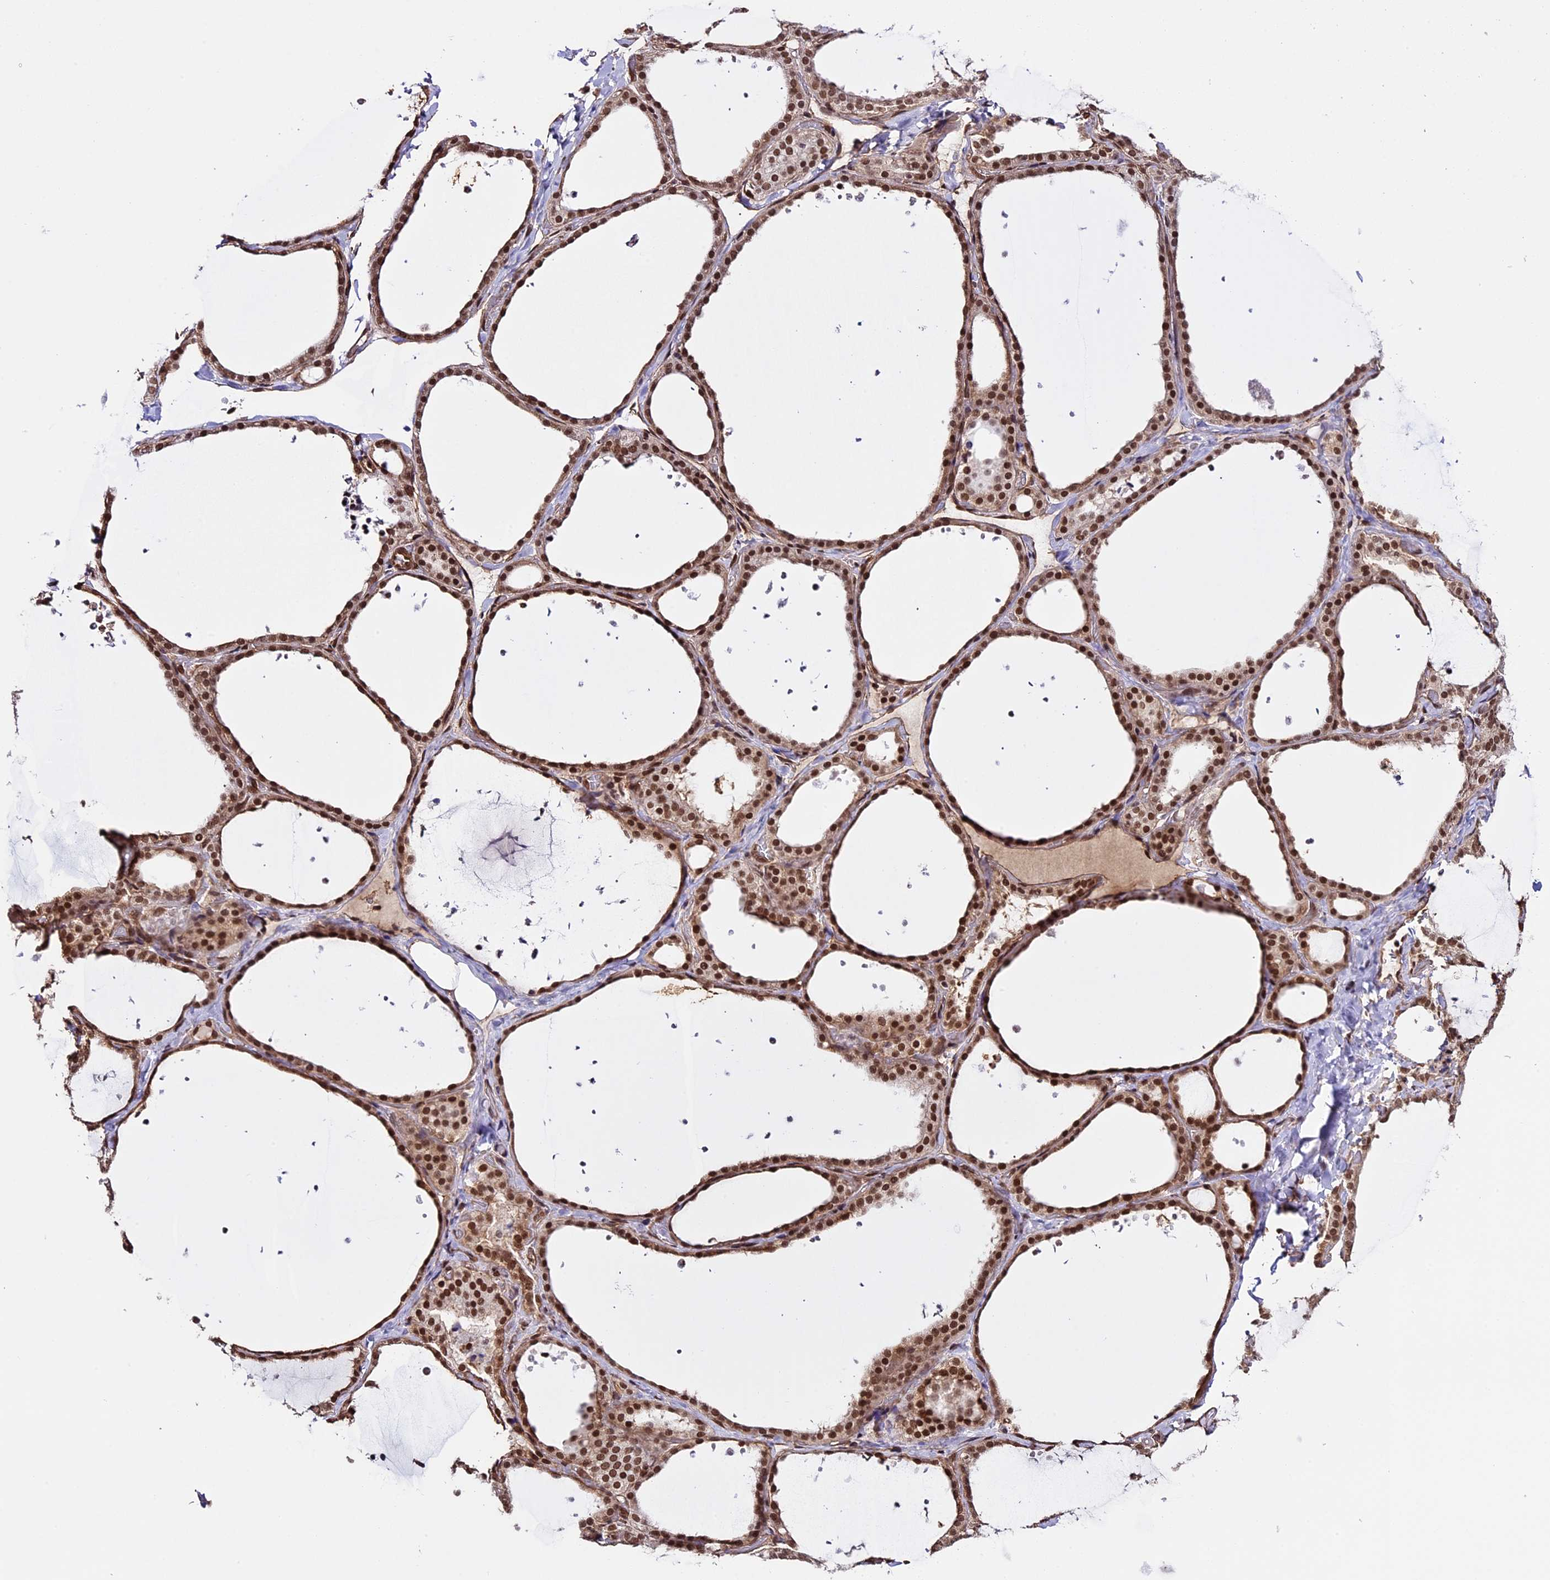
{"staining": {"intensity": "strong", "quantity": ">75%", "location": "nuclear"}, "tissue": "thyroid gland", "cell_type": "Glandular cells", "image_type": "normal", "snomed": [{"axis": "morphology", "description": "Normal tissue, NOS"}, {"axis": "topography", "description": "Thyroid gland"}], "caption": "Immunohistochemistry (IHC) staining of normal thyroid gland, which reveals high levels of strong nuclear positivity in about >75% of glandular cells indicating strong nuclear protein staining. The staining was performed using DAB (brown) for protein detection and nuclei were counterstained in hematoxylin (blue).", "gene": "MPHOSPH8", "patient": {"sex": "female", "age": 44}}